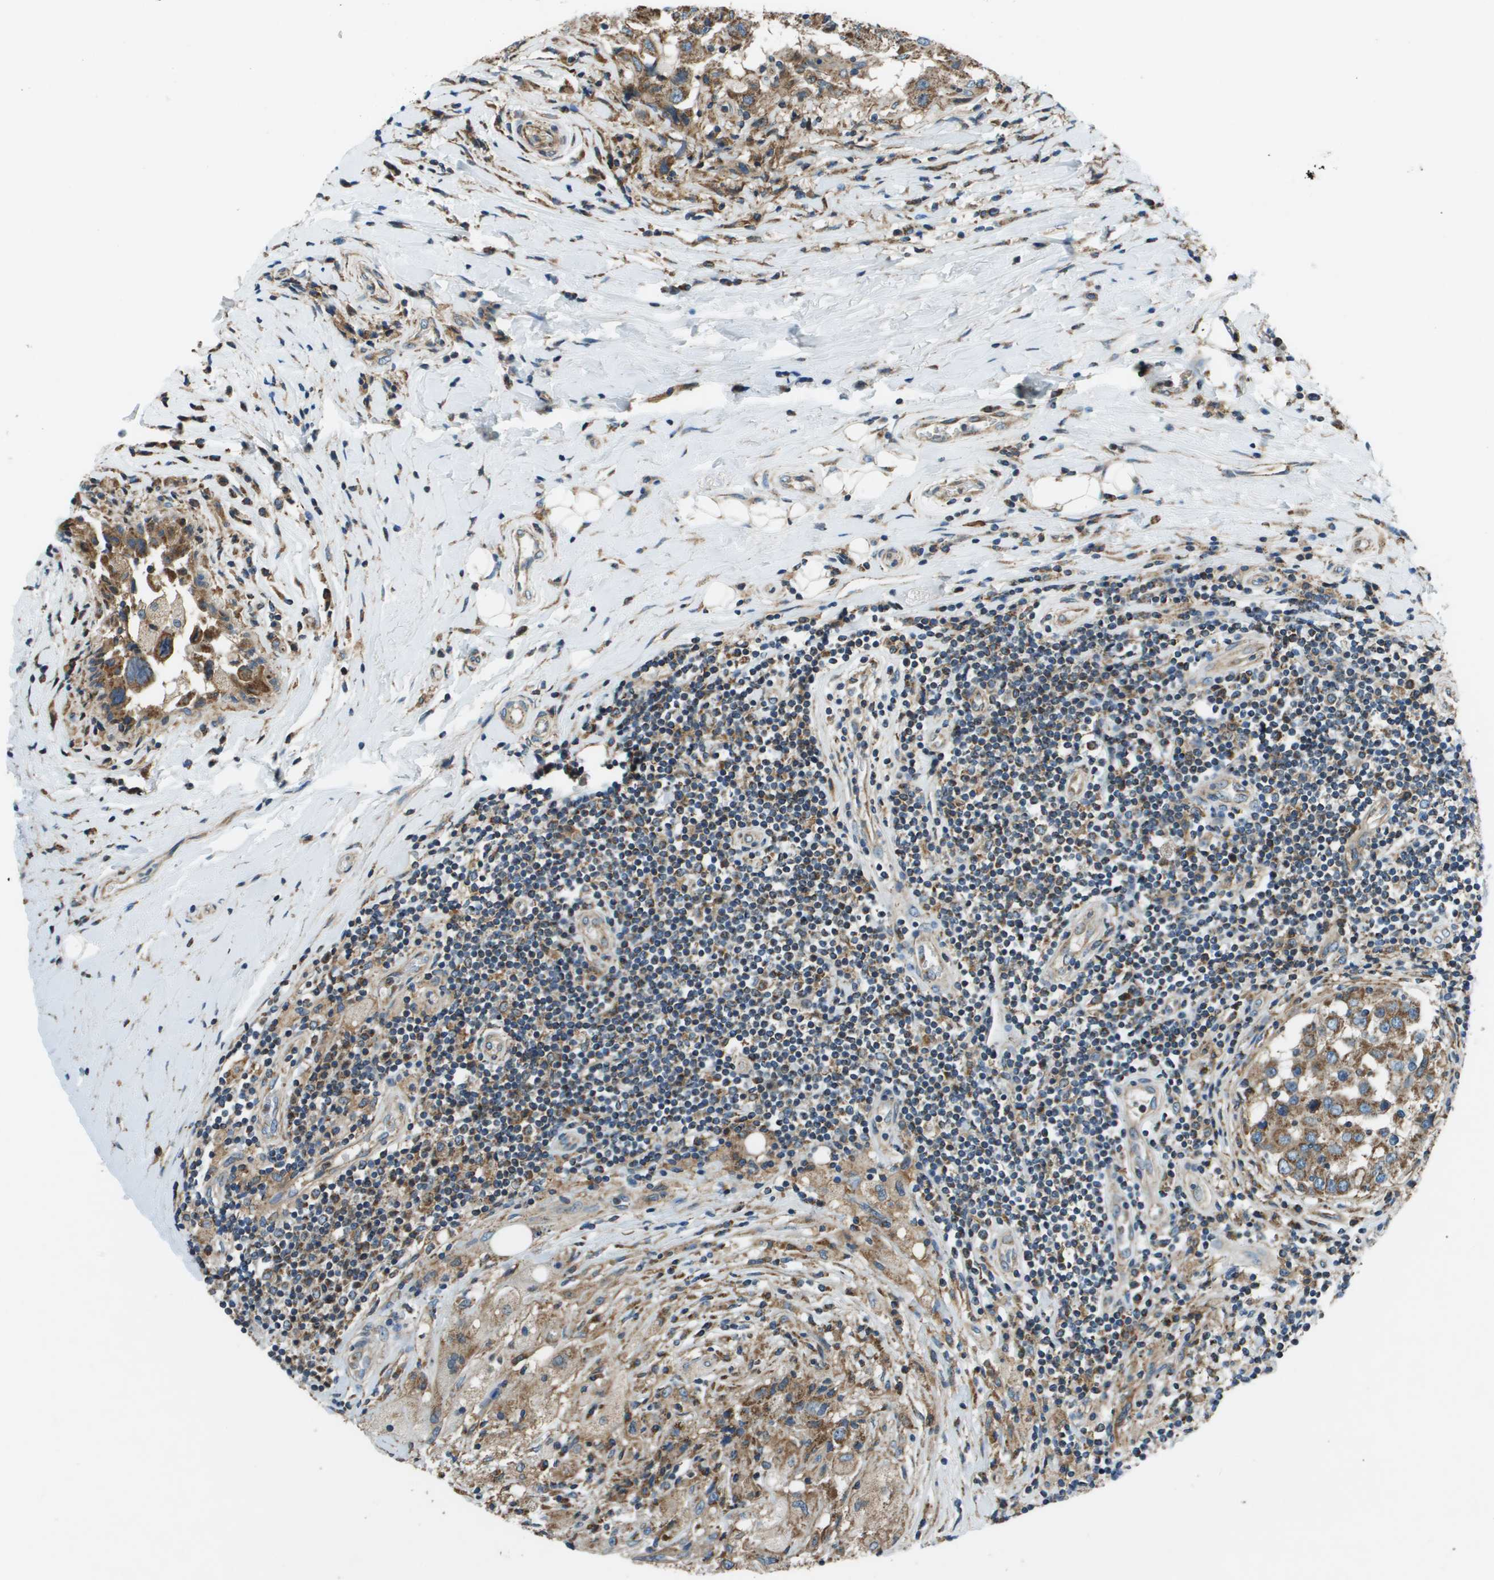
{"staining": {"intensity": "moderate", "quantity": ">75%", "location": "cytoplasmic/membranous"}, "tissue": "breast cancer", "cell_type": "Tumor cells", "image_type": "cancer", "snomed": [{"axis": "morphology", "description": "Duct carcinoma"}, {"axis": "topography", "description": "Breast"}], "caption": "Breast invasive ductal carcinoma tissue demonstrates moderate cytoplasmic/membranous positivity in approximately >75% of tumor cells The staining was performed using DAB to visualize the protein expression in brown, while the nuclei were stained in blue with hematoxylin (Magnification: 20x).", "gene": "TMEM51", "patient": {"sex": "female", "age": 27}}